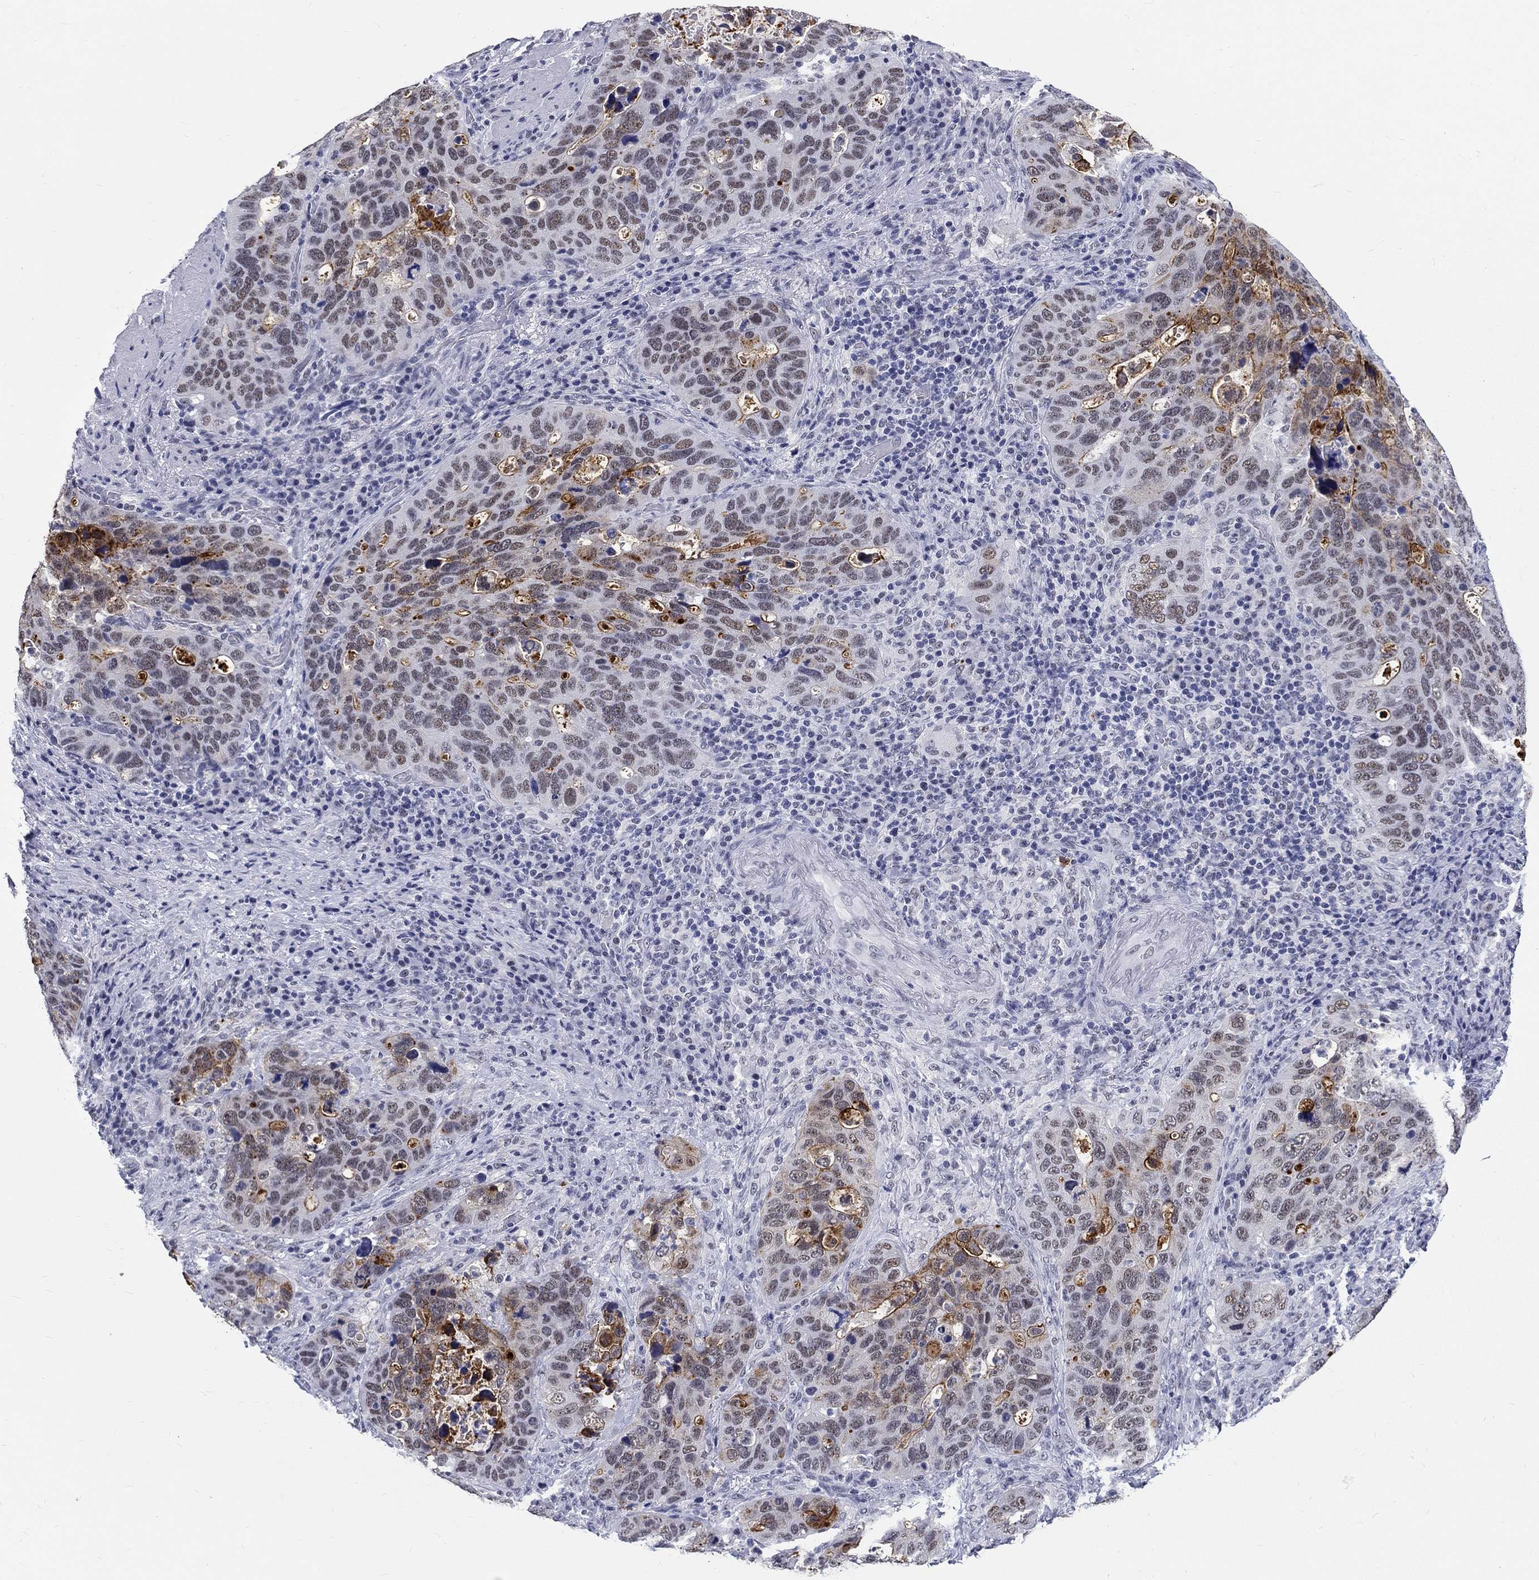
{"staining": {"intensity": "weak", "quantity": "<25%", "location": "nuclear"}, "tissue": "stomach cancer", "cell_type": "Tumor cells", "image_type": "cancer", "snomed": [{"axis": "morphology", "description": "Adenocarcinoma, NOS"}, {"axis": "topography", "description": "Stomach"}], "caption": "Protein analysis of stomach adenocarcinoma exhibits no significant staining in tumor cells. (DAB immunohistochemistry with hematoxylin counter stain).", "gene": "GRIN1", "patient": {"sex": "male", "age": 54}}